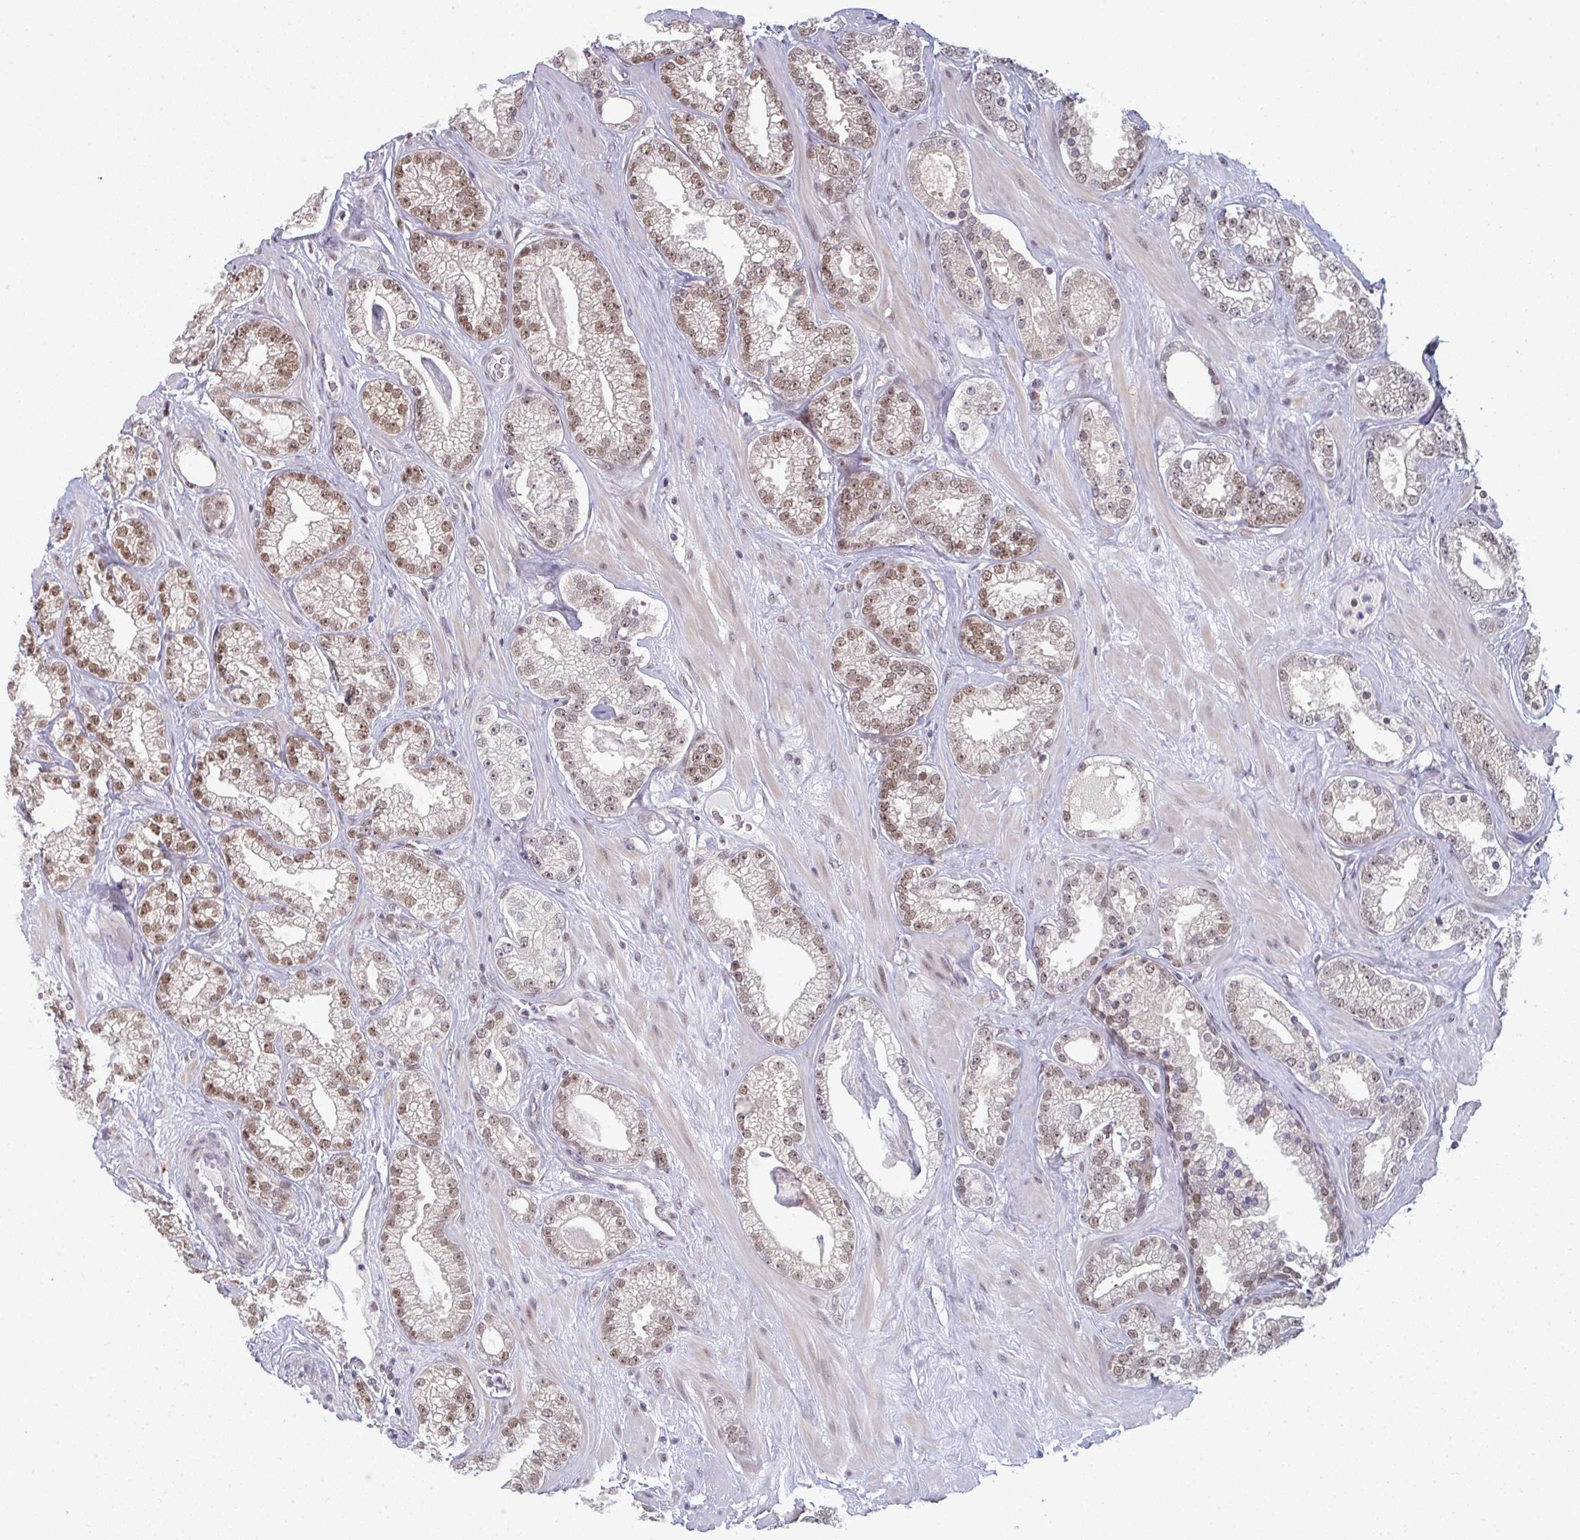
{"staining": {"intensity": "moderate", "quantity": ">75%", "location": "nuclear"}, "tissue": "prostate cancer", "cell_type": "Tumor cells", "image_type": "cancer", "snomed": [{"axis": "morphology", "description": "Adenocarcinoma, High grade"}, {"axis": "topography", "description": "Prostate"}], "caption": "Adenocarcinoma (high-grade) (prostate) tissue shows moderate nuclear staining in approximately >75% of tumor cells", "gene": "ATF1", "patient": {"sex": "male", "age": 66}}